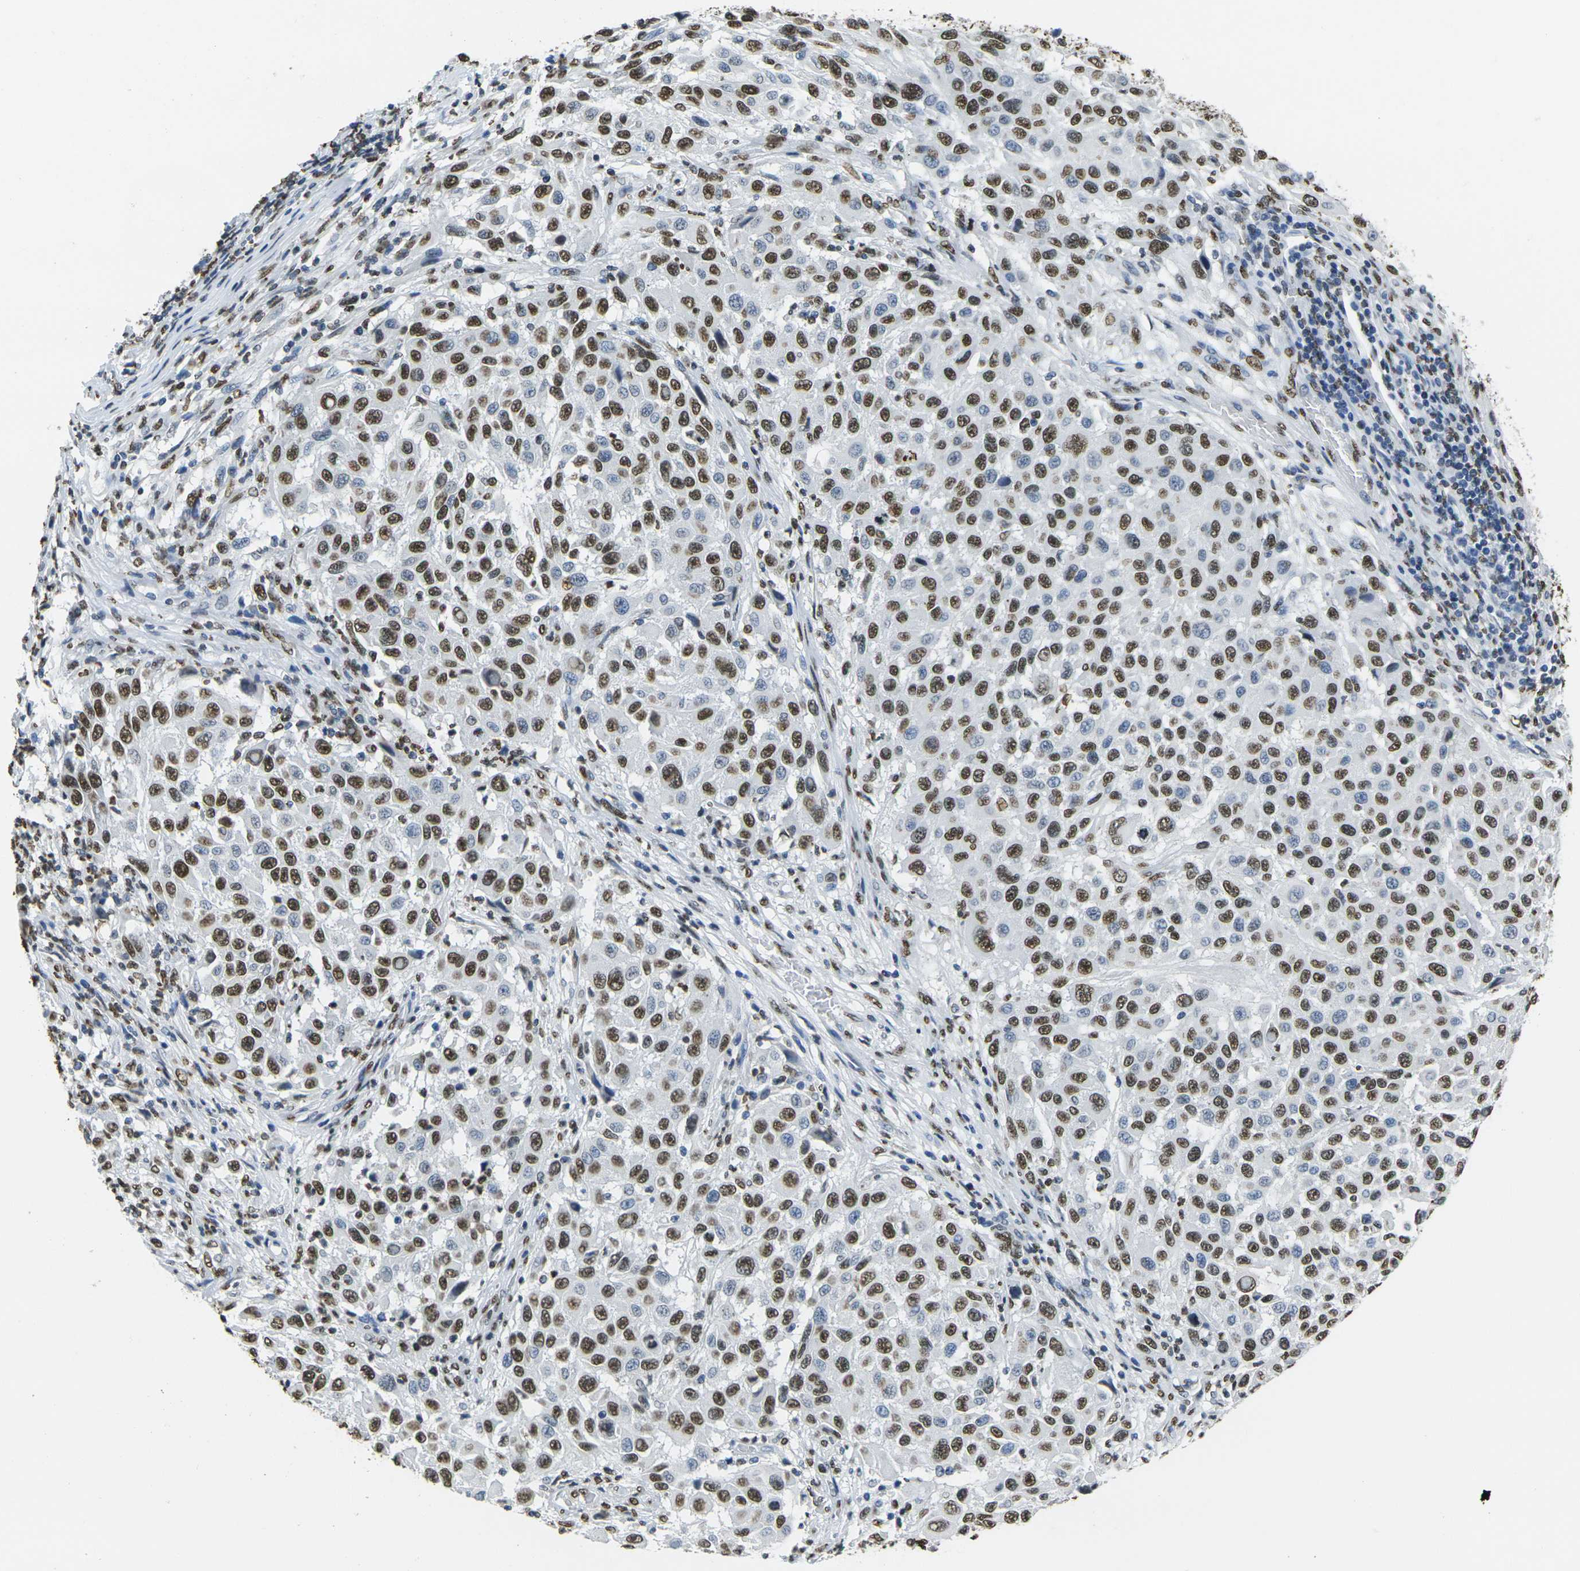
{"staining": {"intensity": "strong", "quantity": "25%-75%", "location": "nuclear"}, "tissue": "melanoma", "cell_type": "Tumor cells", "image_type": "cancer", "snomed": [{"axis": "morphology", "description": "Malignant melanoma, Metastatic site"}, {"axis": "topography", "description": "Lymph node"}], "caption": "Strong nuclear protein expression is identified in about 25%-75% of tumor cells in melanoma.", "gene": "DRAXIN", "patient": {"sex": "male", "age": 61}}